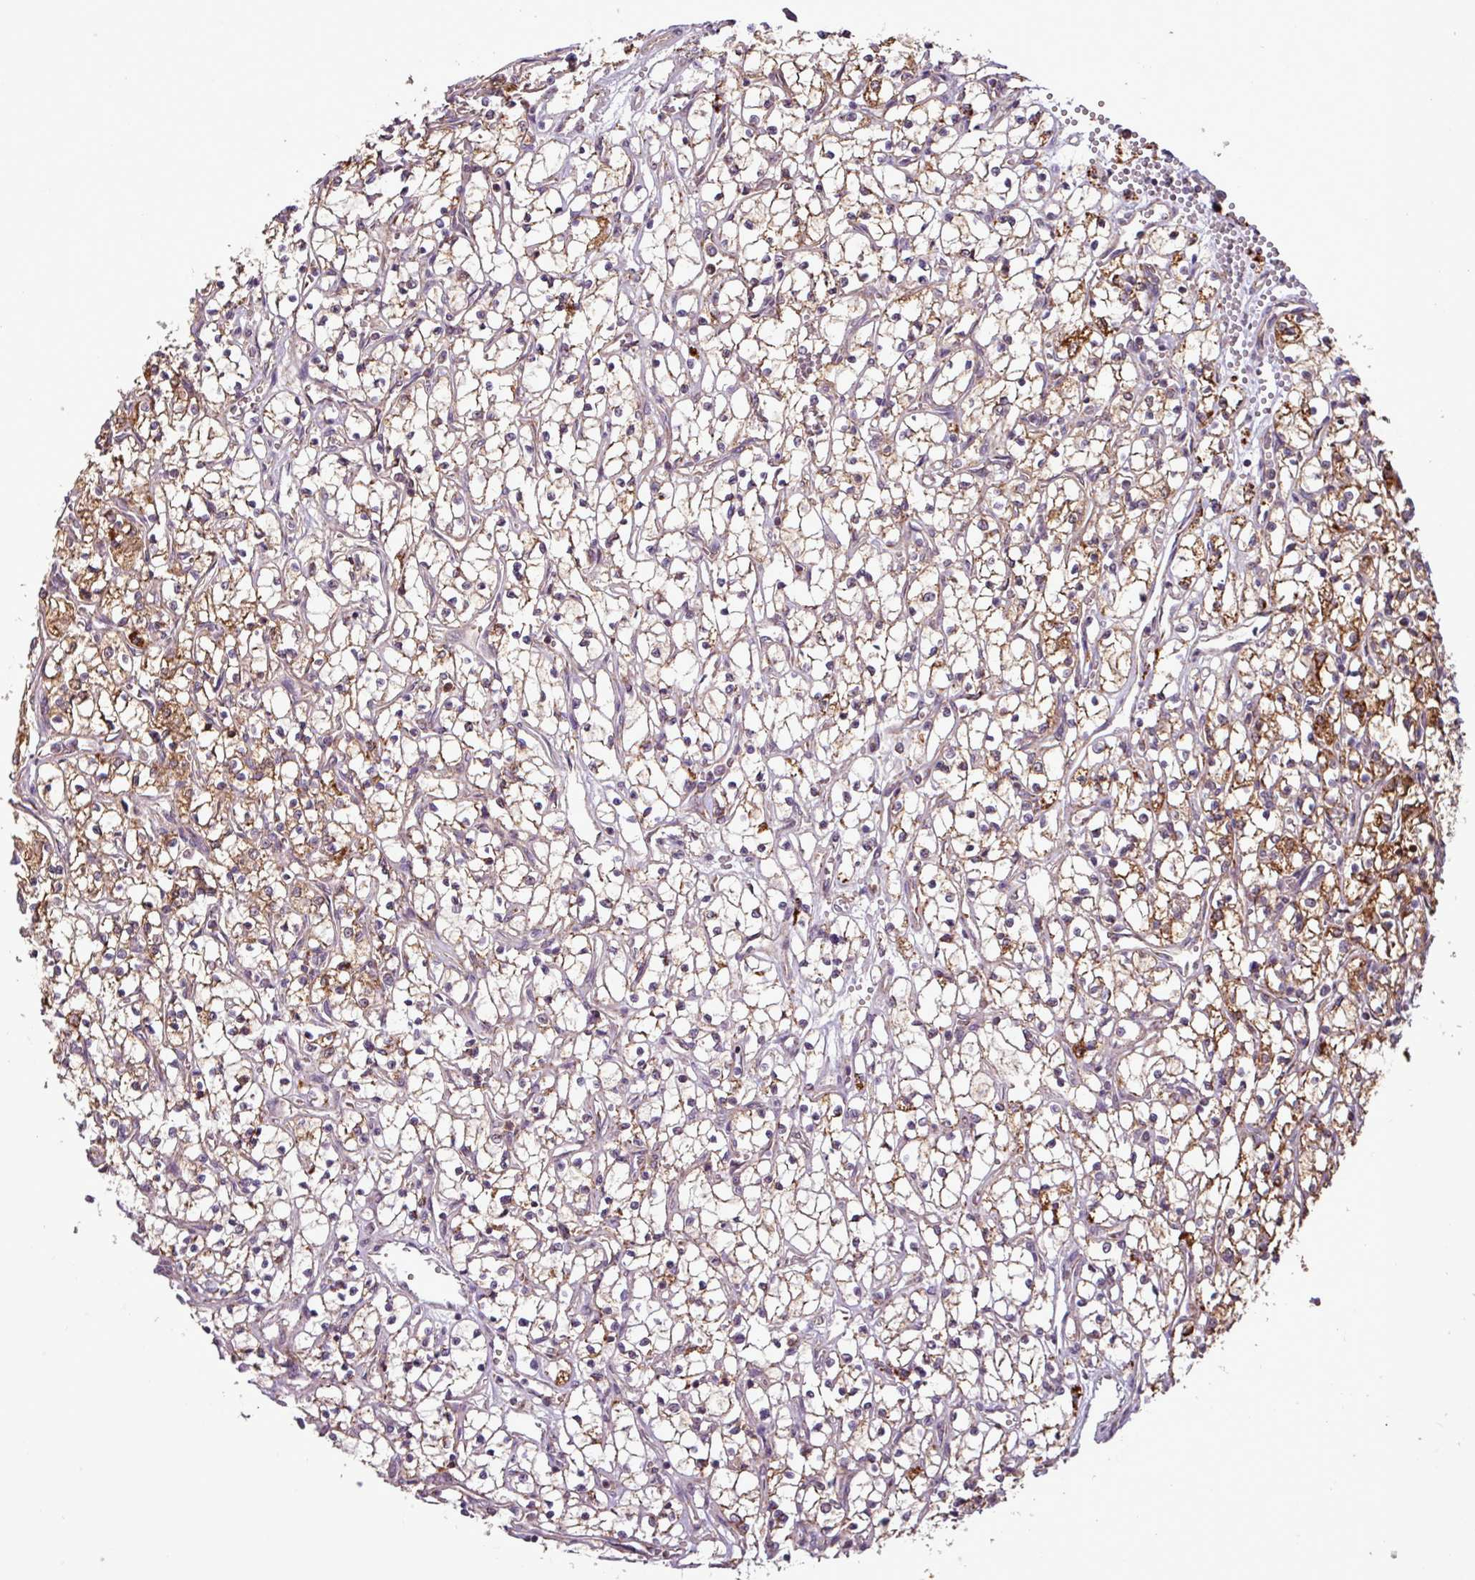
{"staining": {"intensity": "moderate", "quantity": ">75%", "location": "cytoplasmic/membranous"}, "tissue": "renal cancer", "cell_type": "Tumor cells", "image_type": "cancer", "snomed": [{"axis": "morphology", "description": "Adenocarcinoma, NOS"}, {"axis": "topography", "description": "Kidney"}], "caption": "High-magnification brightfield microscopy of renal cancer stained with DAB (3,3'-diaminobenzidine) (brown) and counterstained with hematoxylin (blue). tumor cells exhibit moderate cytoplasmic/membranous expression is identified in about>75% of cells.", "gene": "MCTP2", "patient": {"sex": "female", "age": 69}}